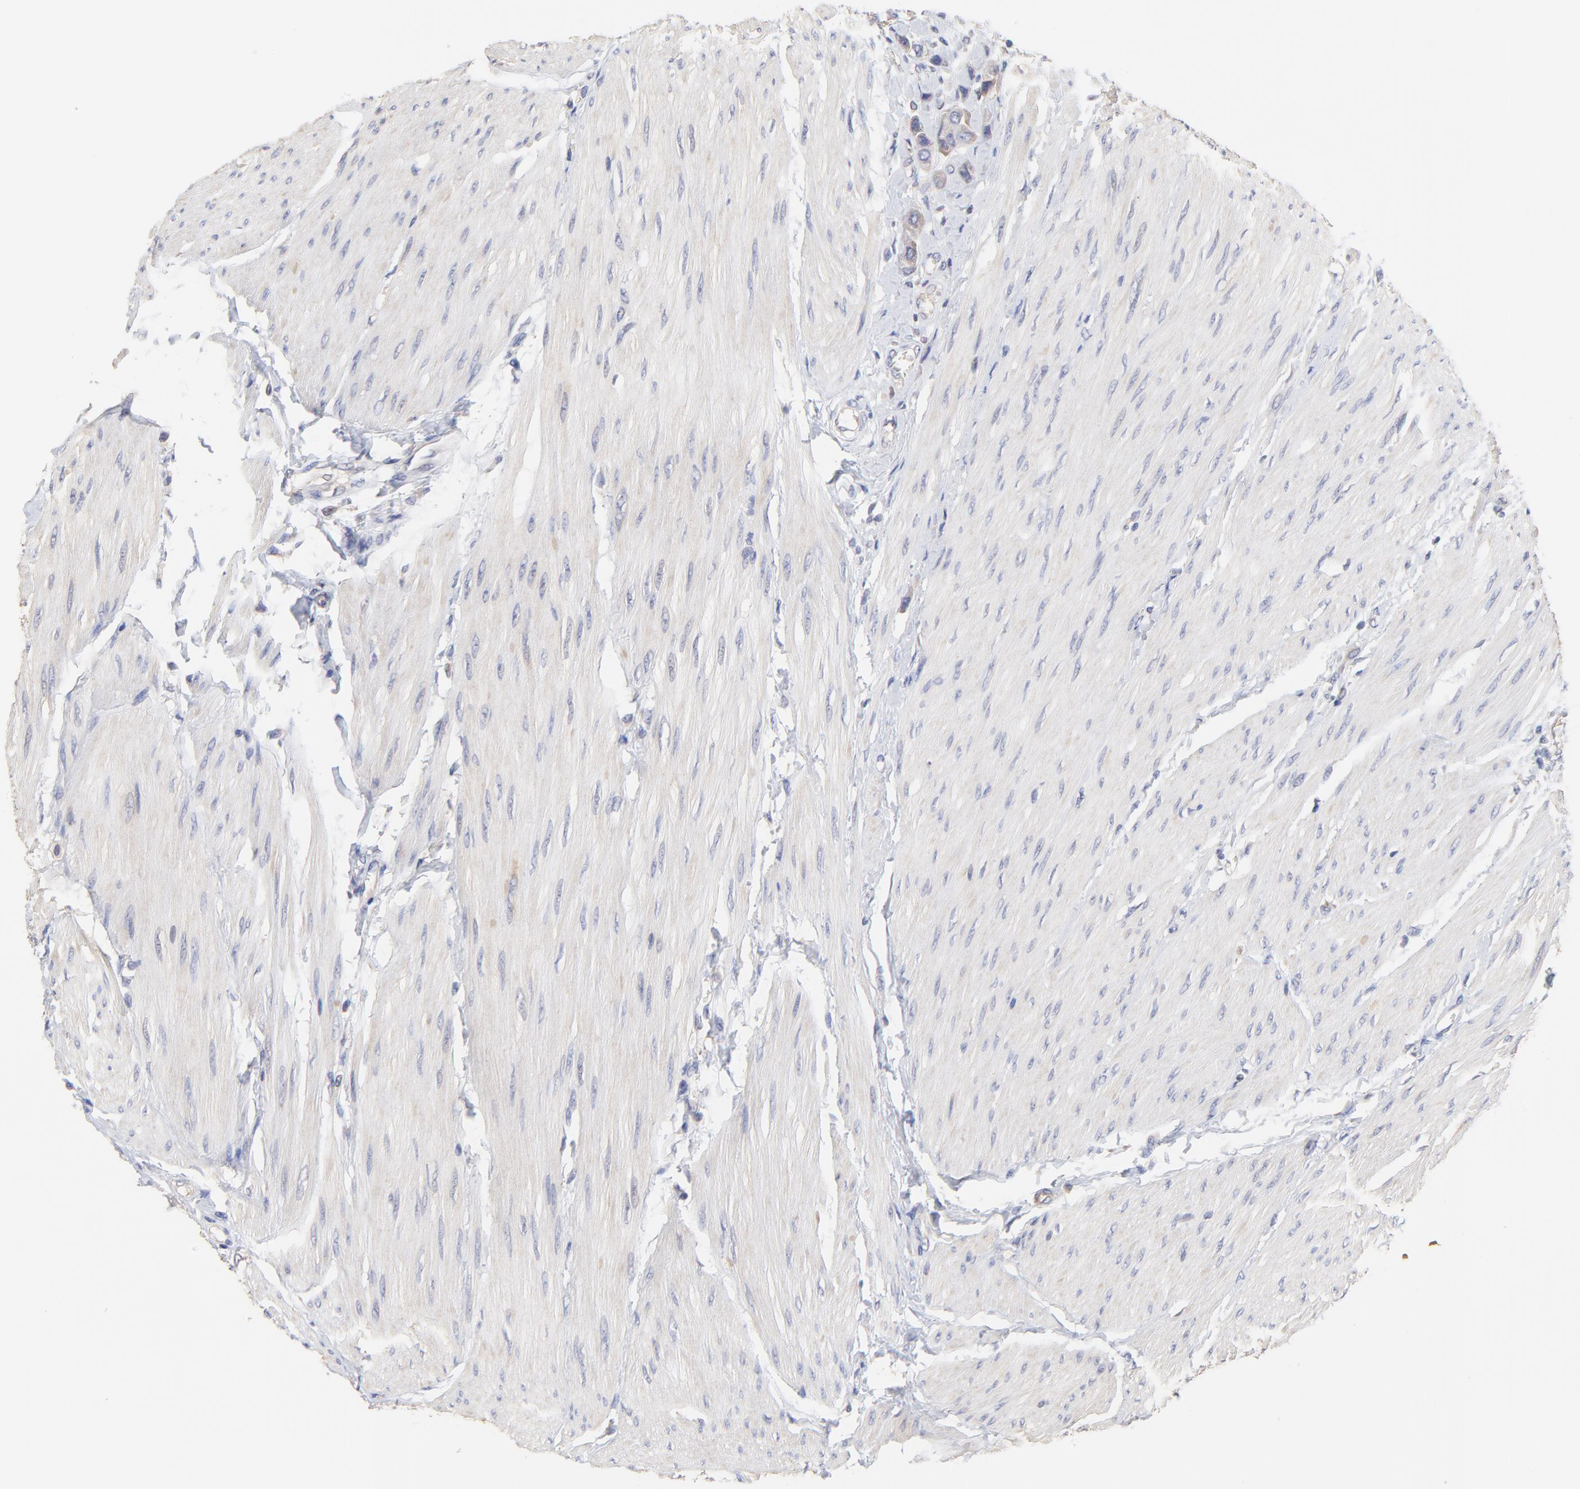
{"staining": {"intensity": "weak", "quantity": "<25%", "location": "cytoplasmic/membranous"}, "tissue": "urothelial cancer", "cell_type": "Tumor cells", "image_type": "cancer", "snomed": [{"axis": "morphology", "description": "Urothelial carcinoma, High grade"}, {"axis": "topography", "description": "Urinary bladder"}], "caption": "Immunohistochemistry (IHC) micrograph of neoplastic tissue: urothelial cancer stained with DAB exhibits no significant protein positivity in tumor cells. (Stains: DAB (3,3'-diaminobenzidine) immunohistochemistry with hematoxylin counter stain, Microscopy: brightfield microscopy at high magnification).", "gene": "PCMT1", "patient": {"sex": "male", "age": 50}}